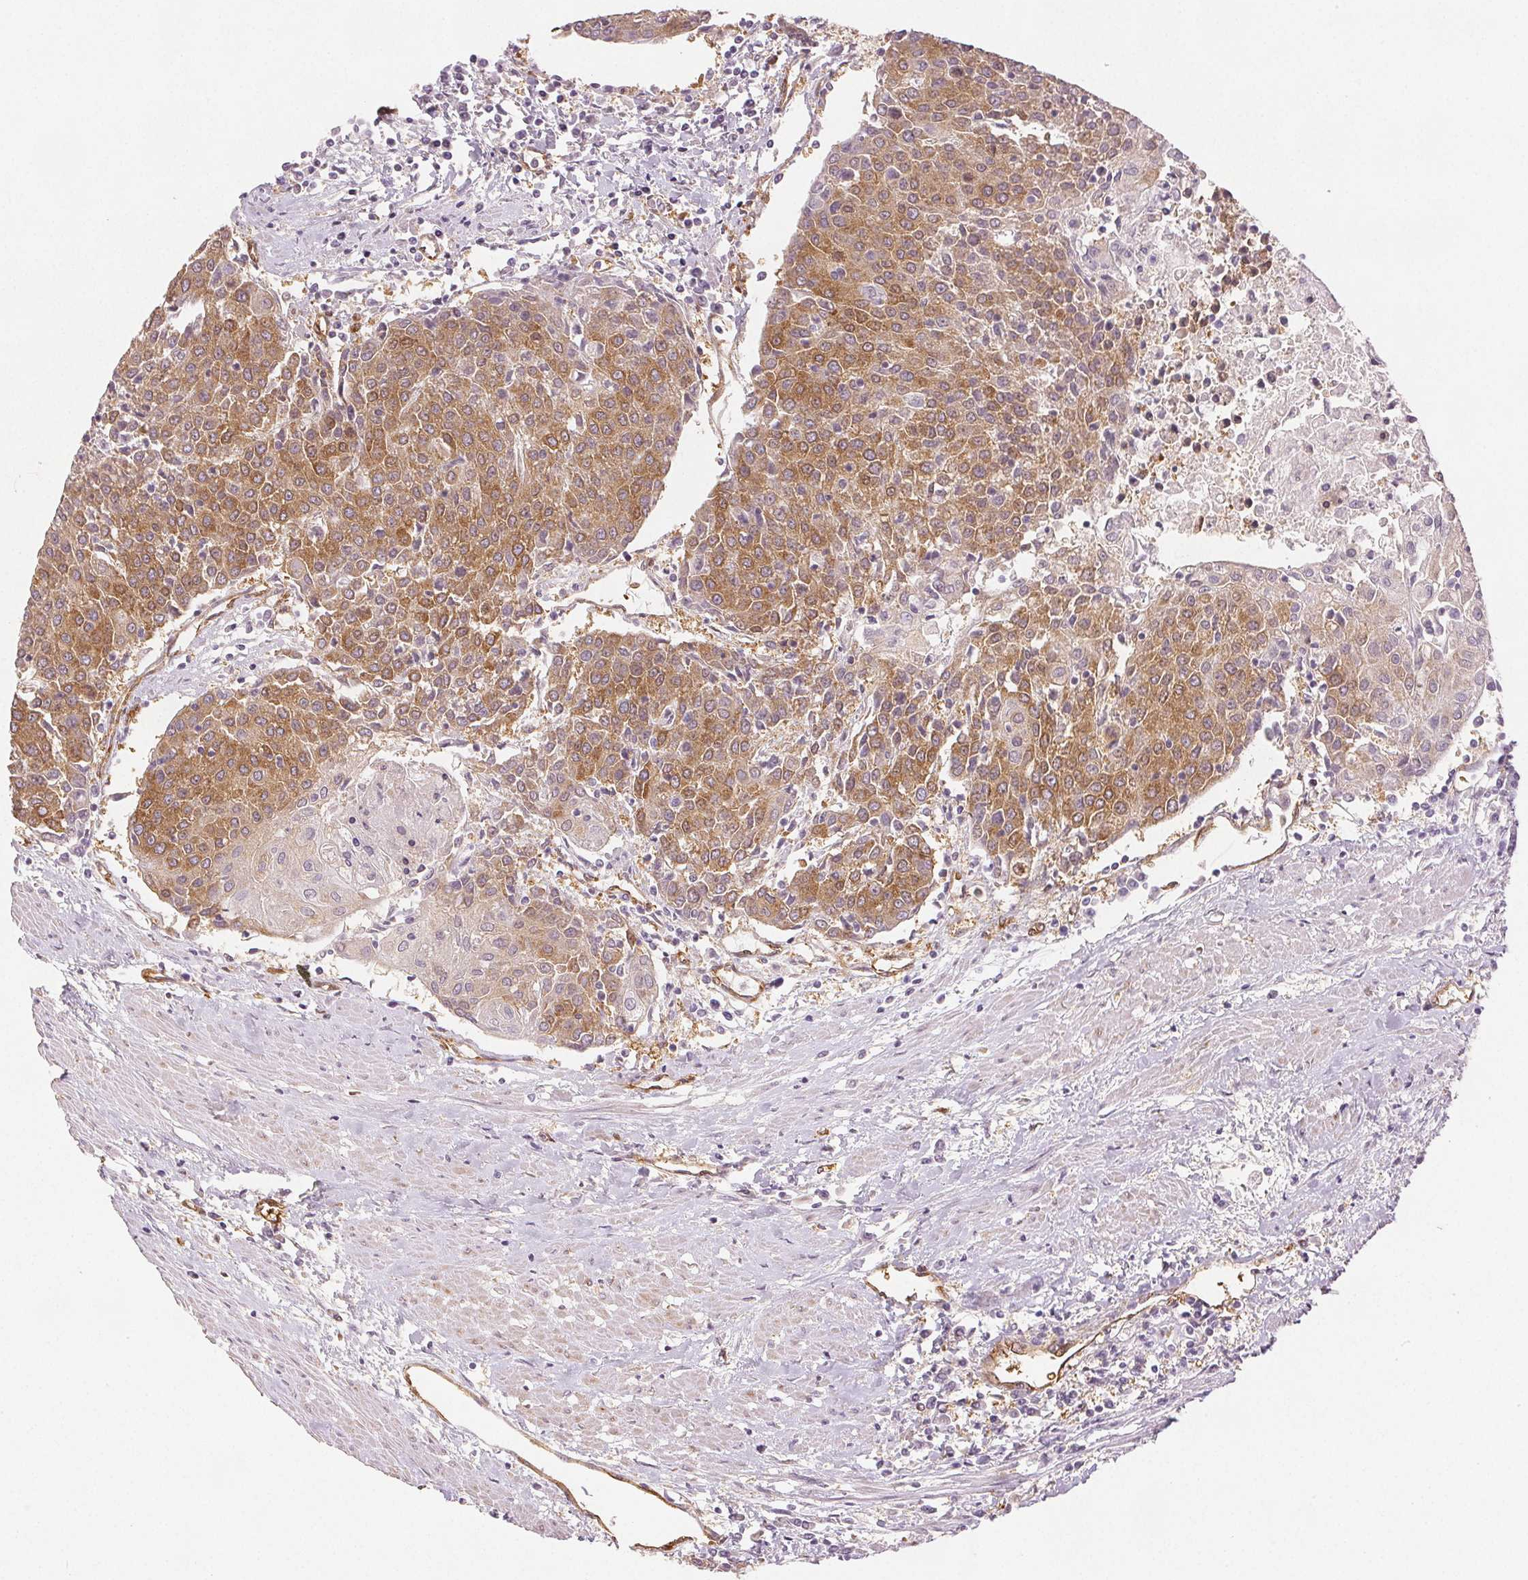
{"staining": {"intensity": "moderate", "quantity": ">75%", "location": "cytoplasmic/membranous"}, "tissue": "urothelial cancer", "cell_type": "Tumor cells", "image_type": "cancer", "snomed": [{"axis": "morphology", "description": "Urothelial carcinoma, High grade"}, {"axis": "topography", "description": "Urinary bladder"}], "caption": "Urothelial cancer stained with a brown dye reveals moderate cytoplasmic/membranous positive expression in approximately >75% of tumor cells.", "gene": "DIAPH2", "patient": {"sex": "female", "age": 85}}